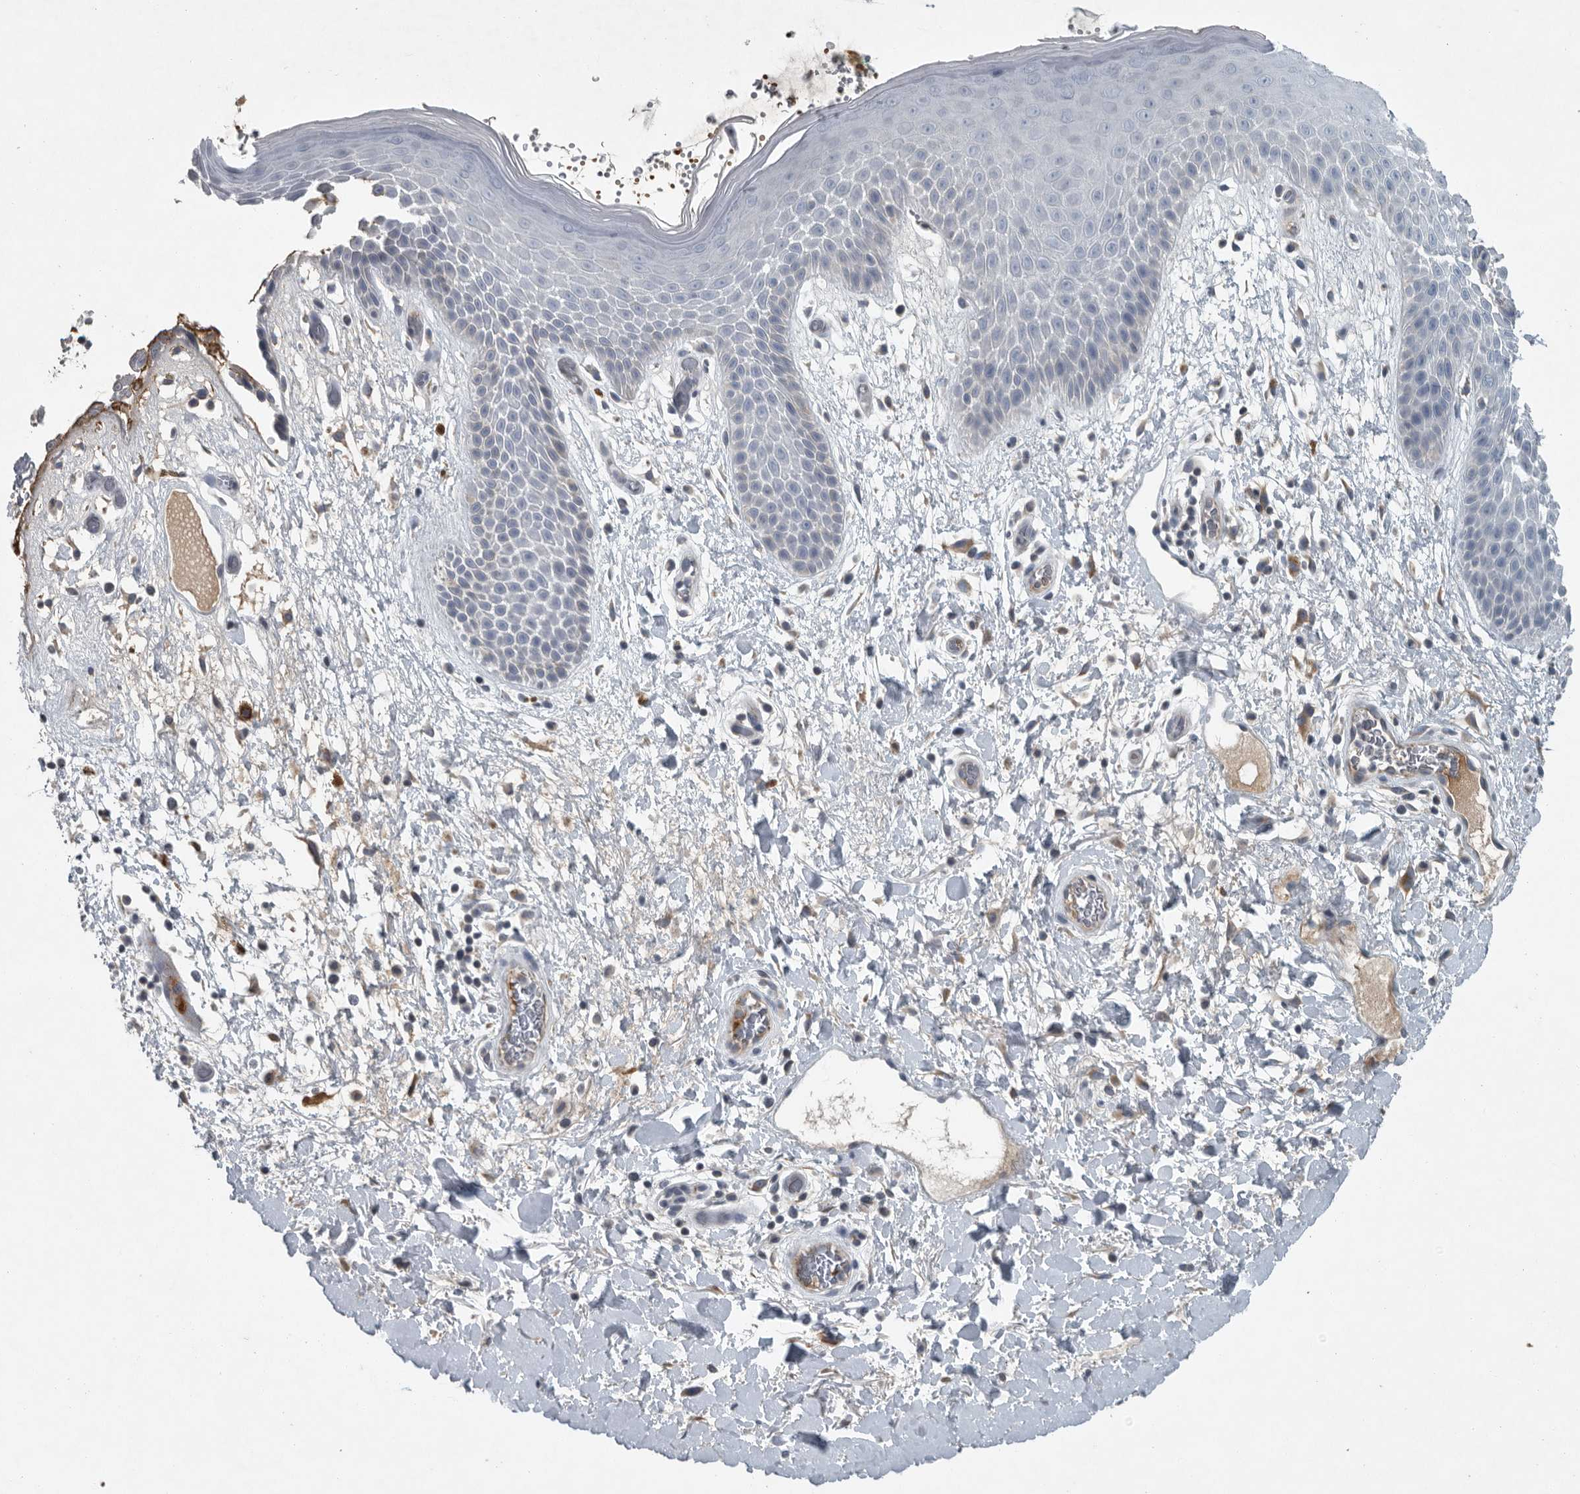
{"staining": {"intensity": "weak", "quantity": "<25%", "location": "cytoplasmic/membranous"}, "tissue": "skin", "cell_type": "Epidermal cells", "image_type": "normal", "snomed": [{"axis": "morphology", "description": "Normal tissue, NOS"}, {"axis": "topography", "description": "Anal"}], "caption": "Human skin stained for a protein using immunohistochemistry displays no staining in epidermal cells.", "gene": "MPP3", "patient": {"sex": "male", "age": 74}}